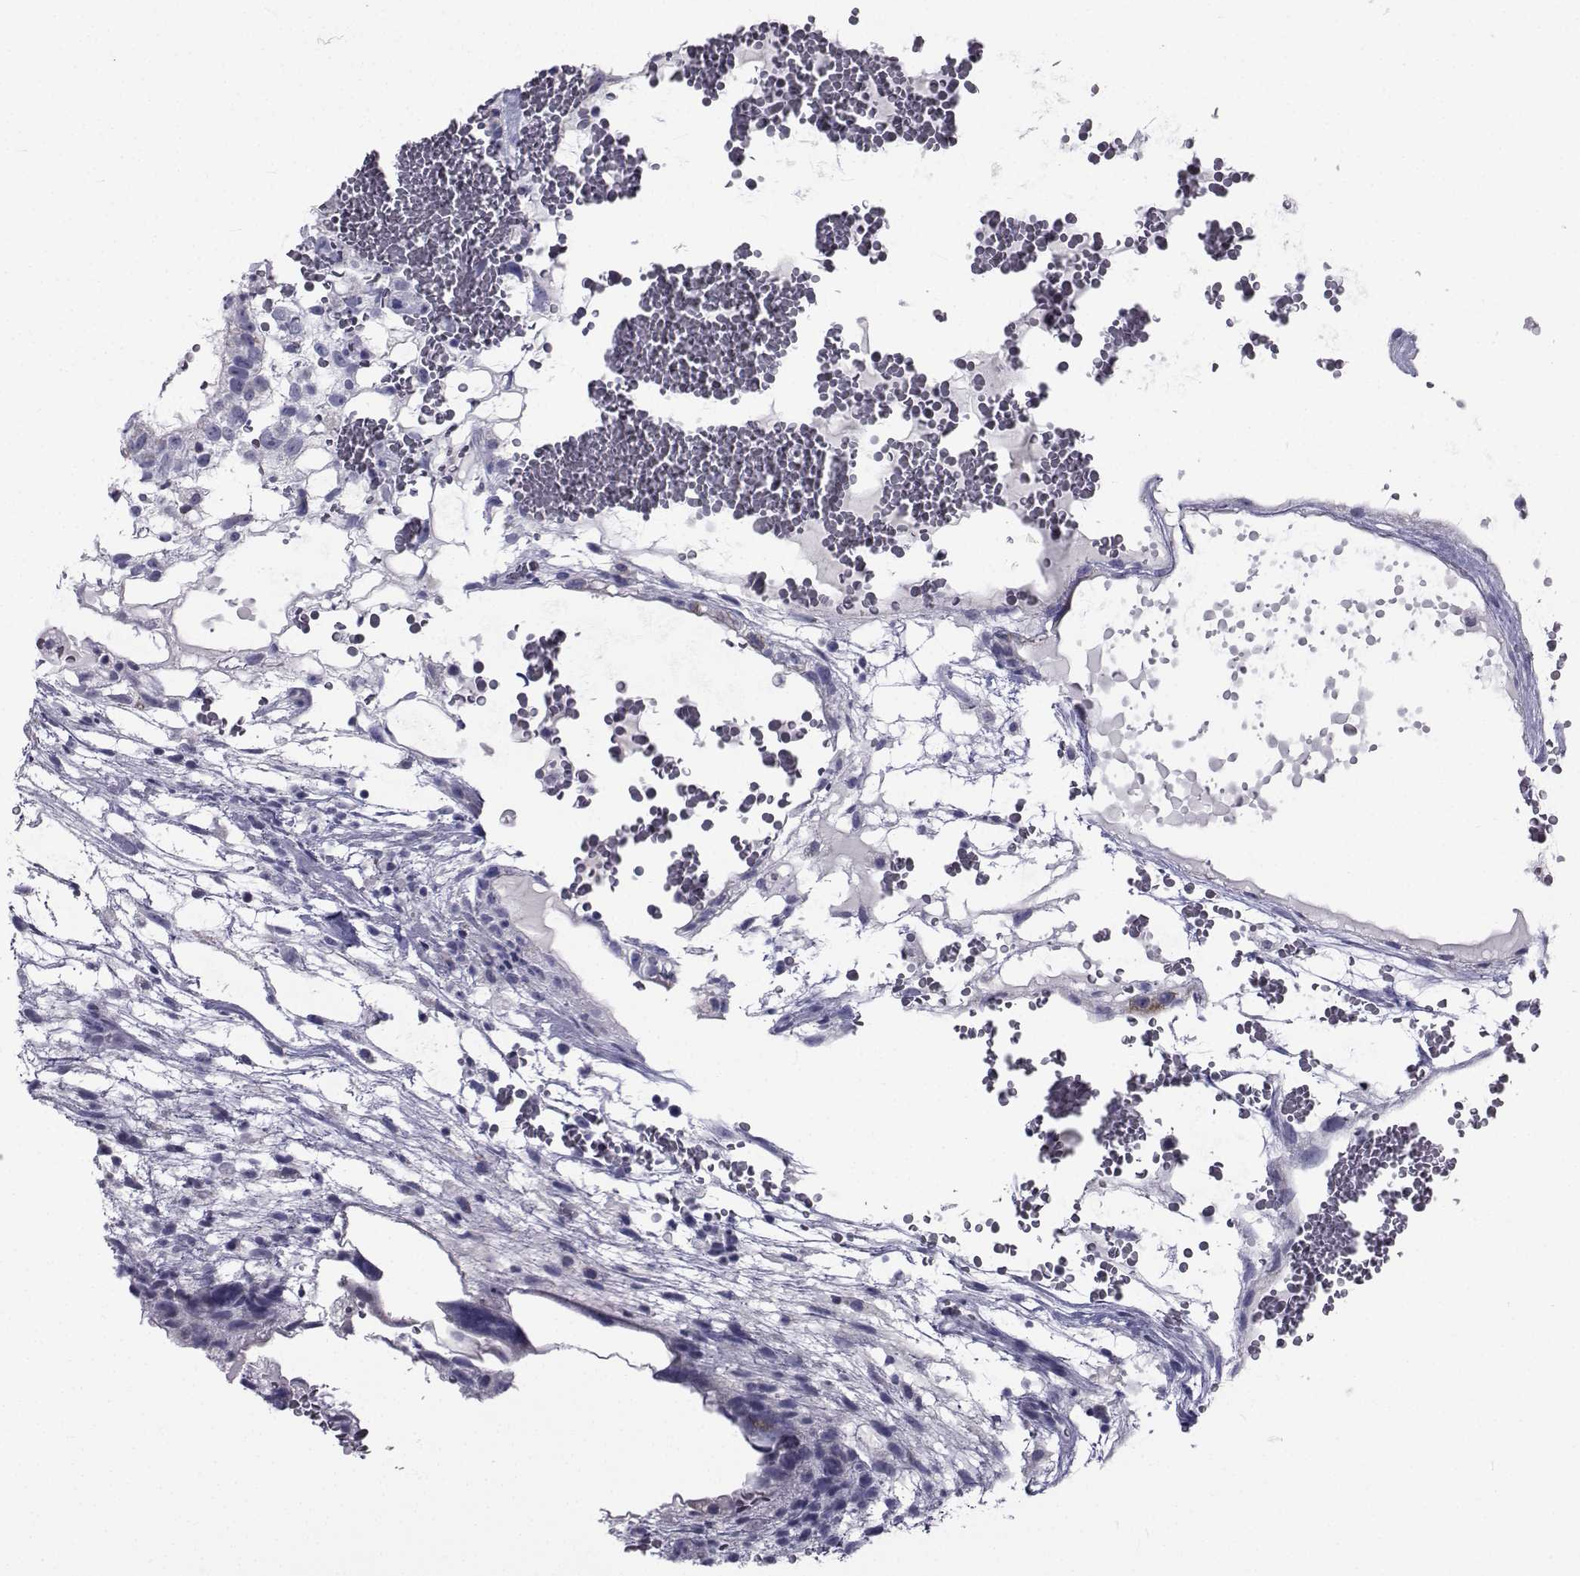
{"staining": {"intensity": "negative", "quantity": "none", "location": "none"}, "tissue": "testis cancer", "cell_type": "Tumor cells", "image_type": "cancer", "snomed": [{"axis": "morphology", "description": "Normal tissue, NOS"}, {"axis": "morphology", "description": "Carcinoma, Embryonal, NOS"}, {"axis": "topography", "description": "Testis"}], "caption": "DAB (3,3'-diaminobenzidine) immunohistochemical staining of testis embryonal carcinoma shows no significant staining in tumor cells.", "gene": "FDXR", "patient": {"sex": "male", "age": 32}}